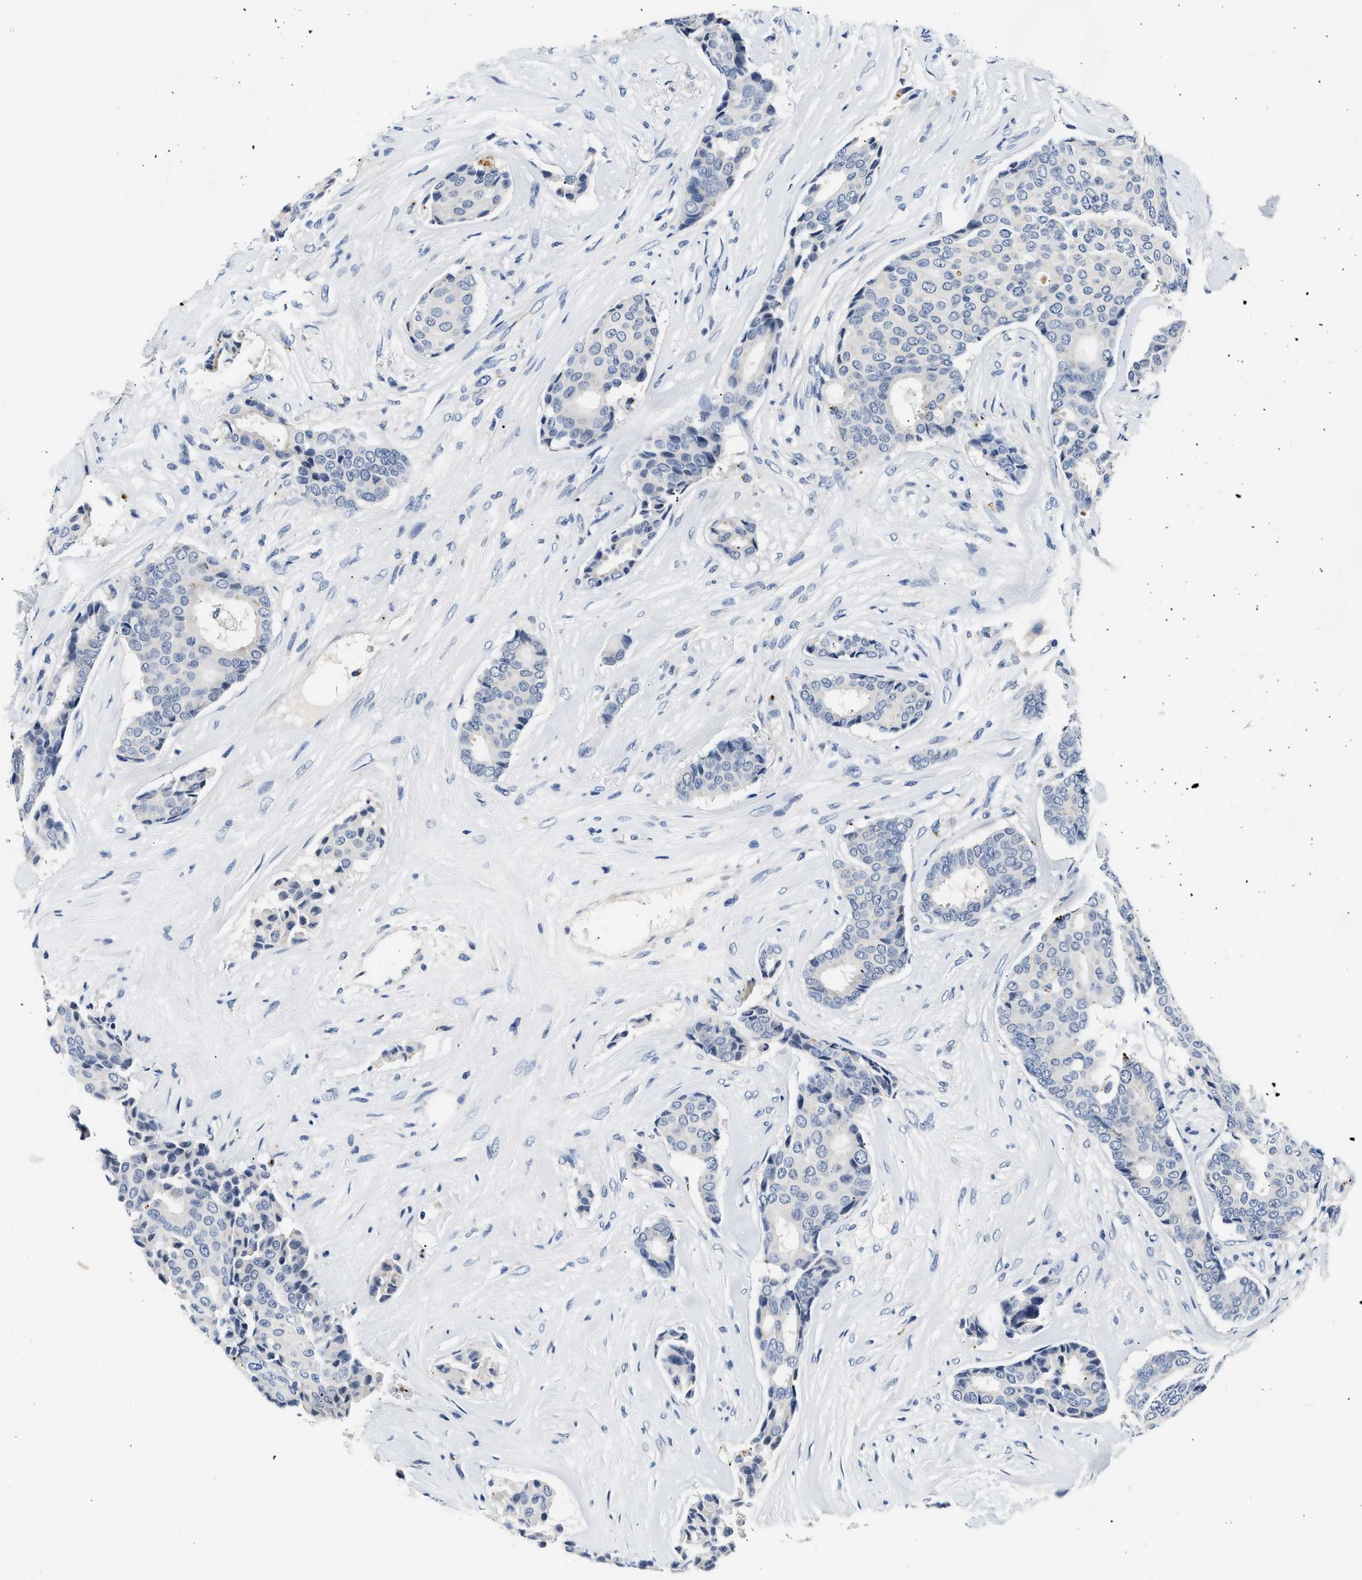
{"staining": {"intensity": "negative", "quantity": "none", "location": "none"}, "tissue": "breast cancer", "cell_type": "Tumor cells", "image_type": "cancer", "snomed": [{"axis": "morphology", "description": "Duct carcinoma"}, {"axis": "topography", "description": "Breast"}], "caption": "Intraductal carcinoma (breast) was stained to show a protein in brown. There is no significant staining in tumor cells. (DAB (3,3'-diaminobenzidine) immunohistochemistry, high magnification).", "gene": "MED22", "patient": {"sex": "female", "age": 75}}